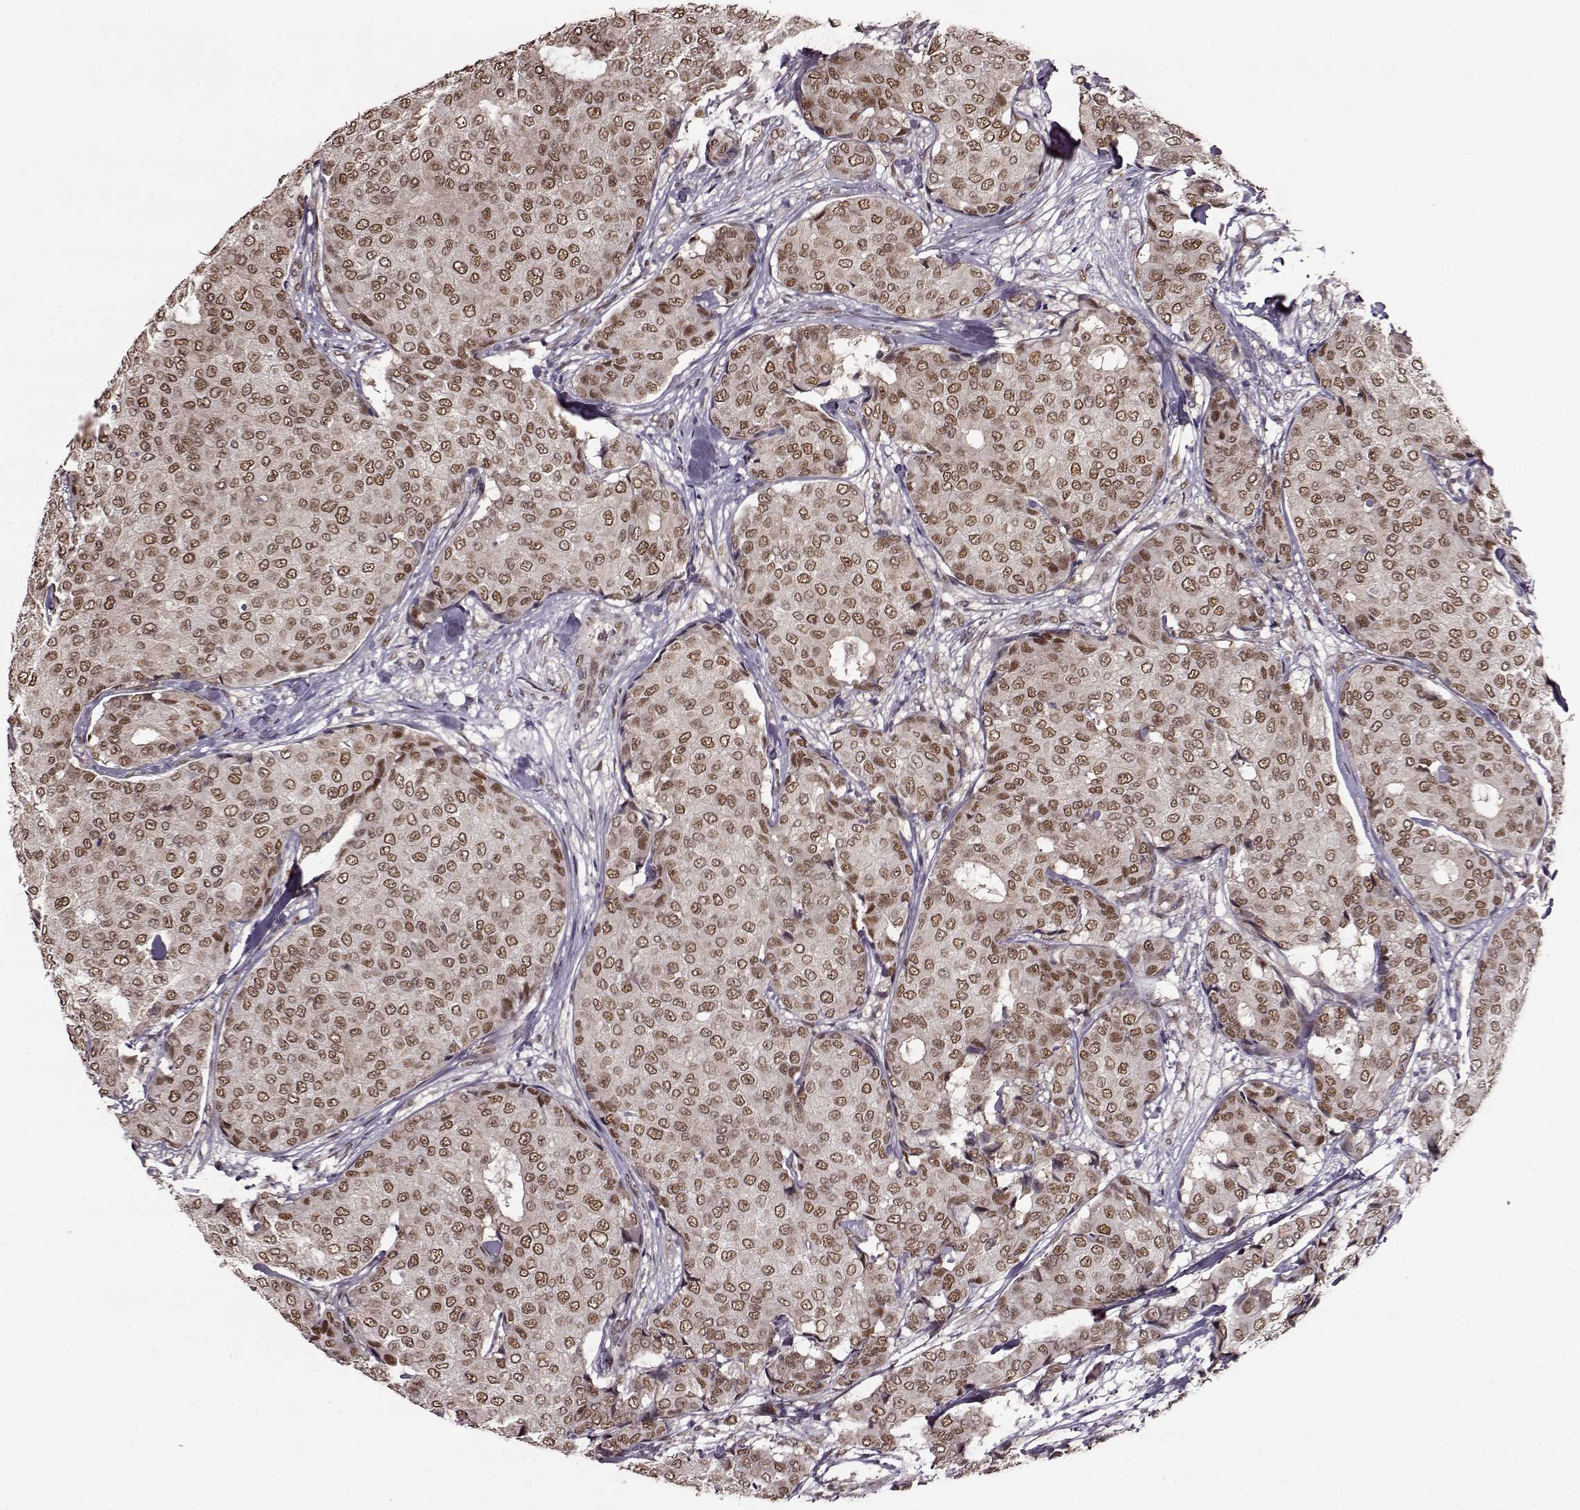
{"staining": {"intensity": "moderate", "quantity": ">75%", "location": "cytoplasmic/membranous,nuclear"}, "tissue": "breast cancer", "cell_type": "Tumor cells", "image_type": "cancer", "snomed": [{"axis": "morphology", "description": "Duct carcinoma"}, {"axis": "topography", "description": "Breast"}], "caption": "The immunohistochemical stain shows moderate cytoplasmic/membranous and nuclear expression in tumor cells of breast intraductal carcinoma tissue. Nuclei are stained in blue.", "gene": "FTO", "patient": {"sex": "female", "age": 75}}